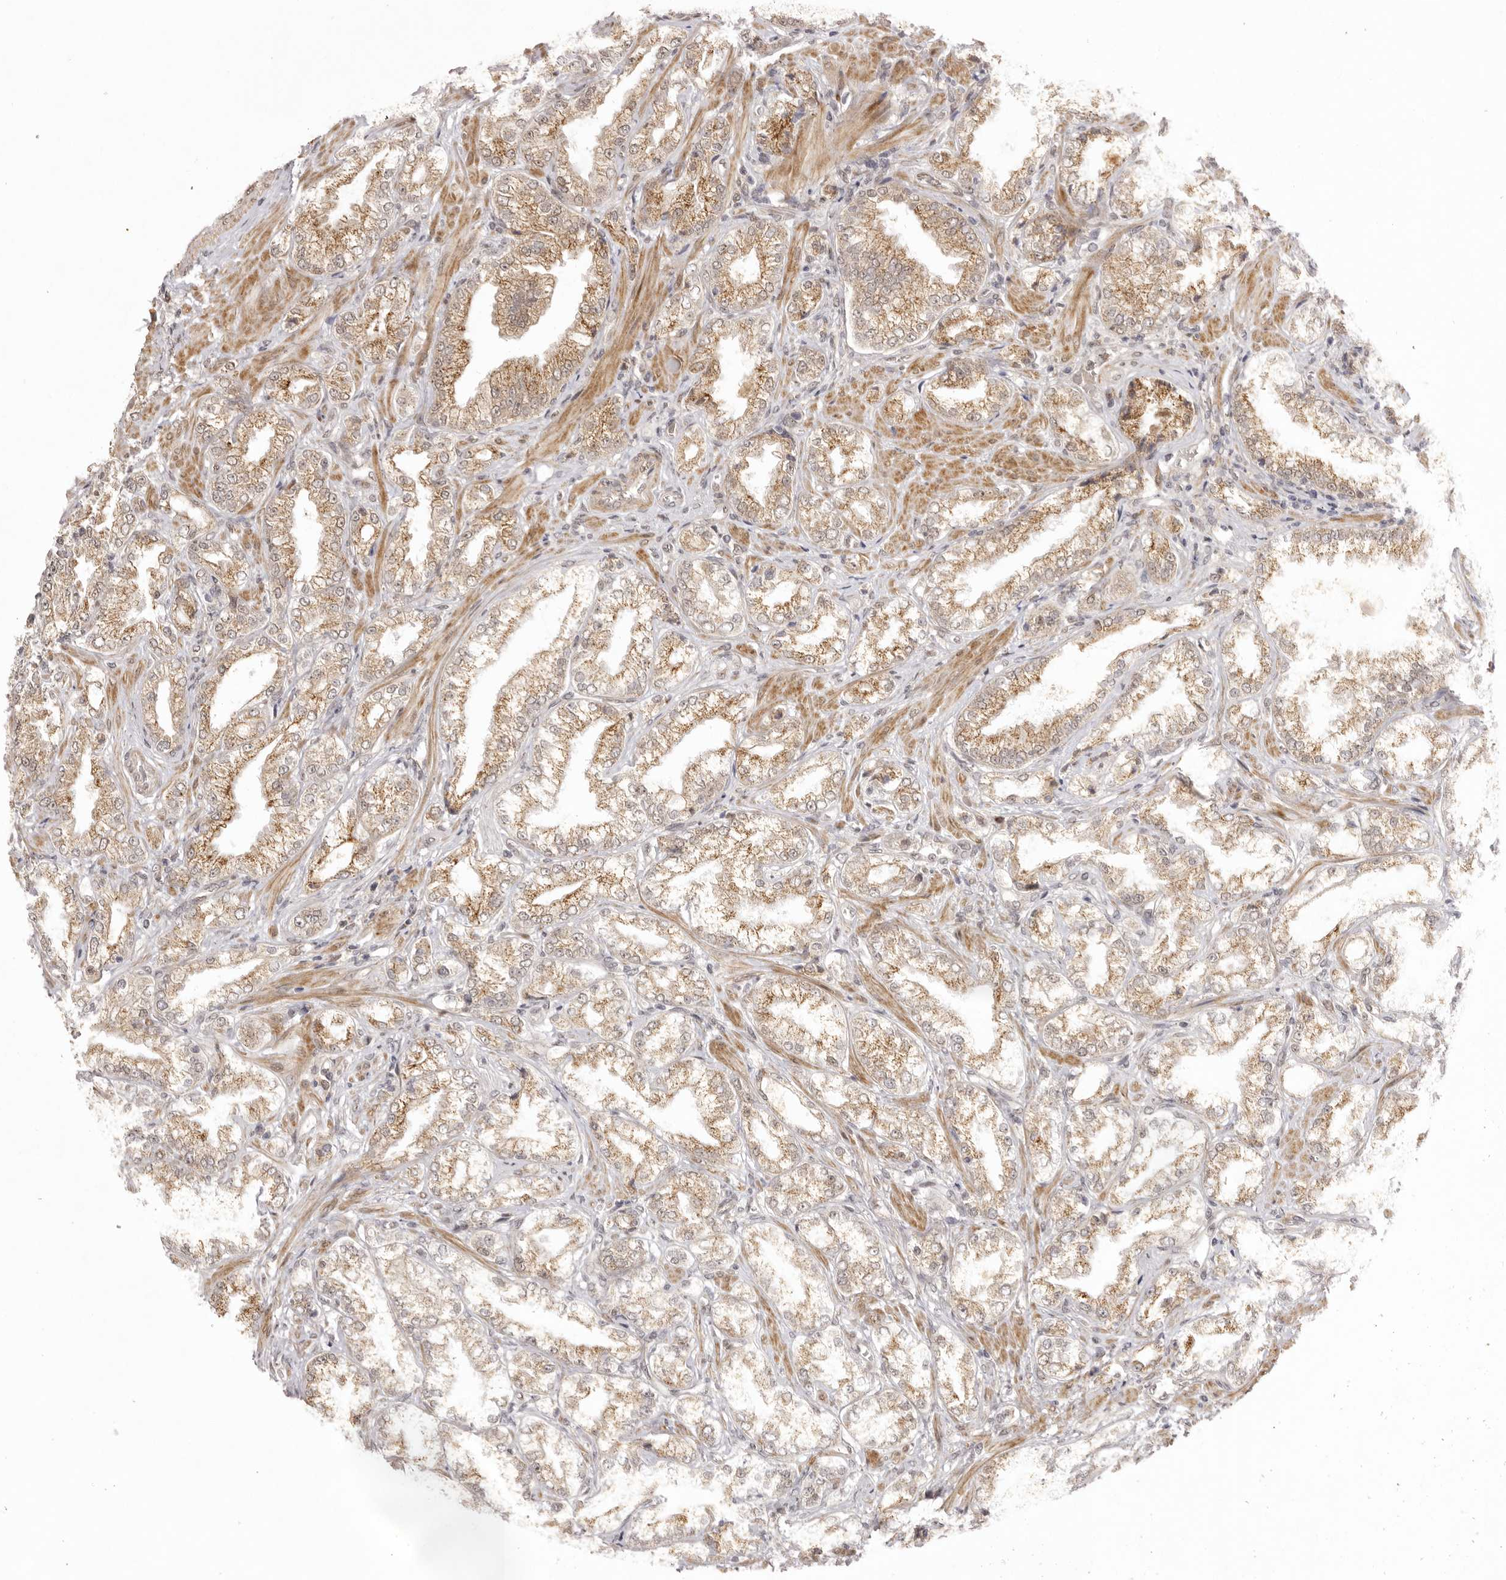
{"staining": {"intensity": "moderate", "quantity": "25%-75%", "location": "cytoplasmic/membranous"}, "tissue": "prostate cancer", "cell_type": "Tumor cells", "image_type": "cancer", "snomed": [{"axis": "morphology", "description": "Adenocarcinoma, Low grade"}, {"axis": "topography", "description": "Prostate"}], "caption": "The photomicrograph shows immunohistochemical staining of prostate low-grade adenocarcinoma. There is moderate cytoplasmic/membranous expression is seen in approximately 25%-75% of tumor cells.", "gene": "ZNF326", "patient": {"sex": "male", "age": 62}}